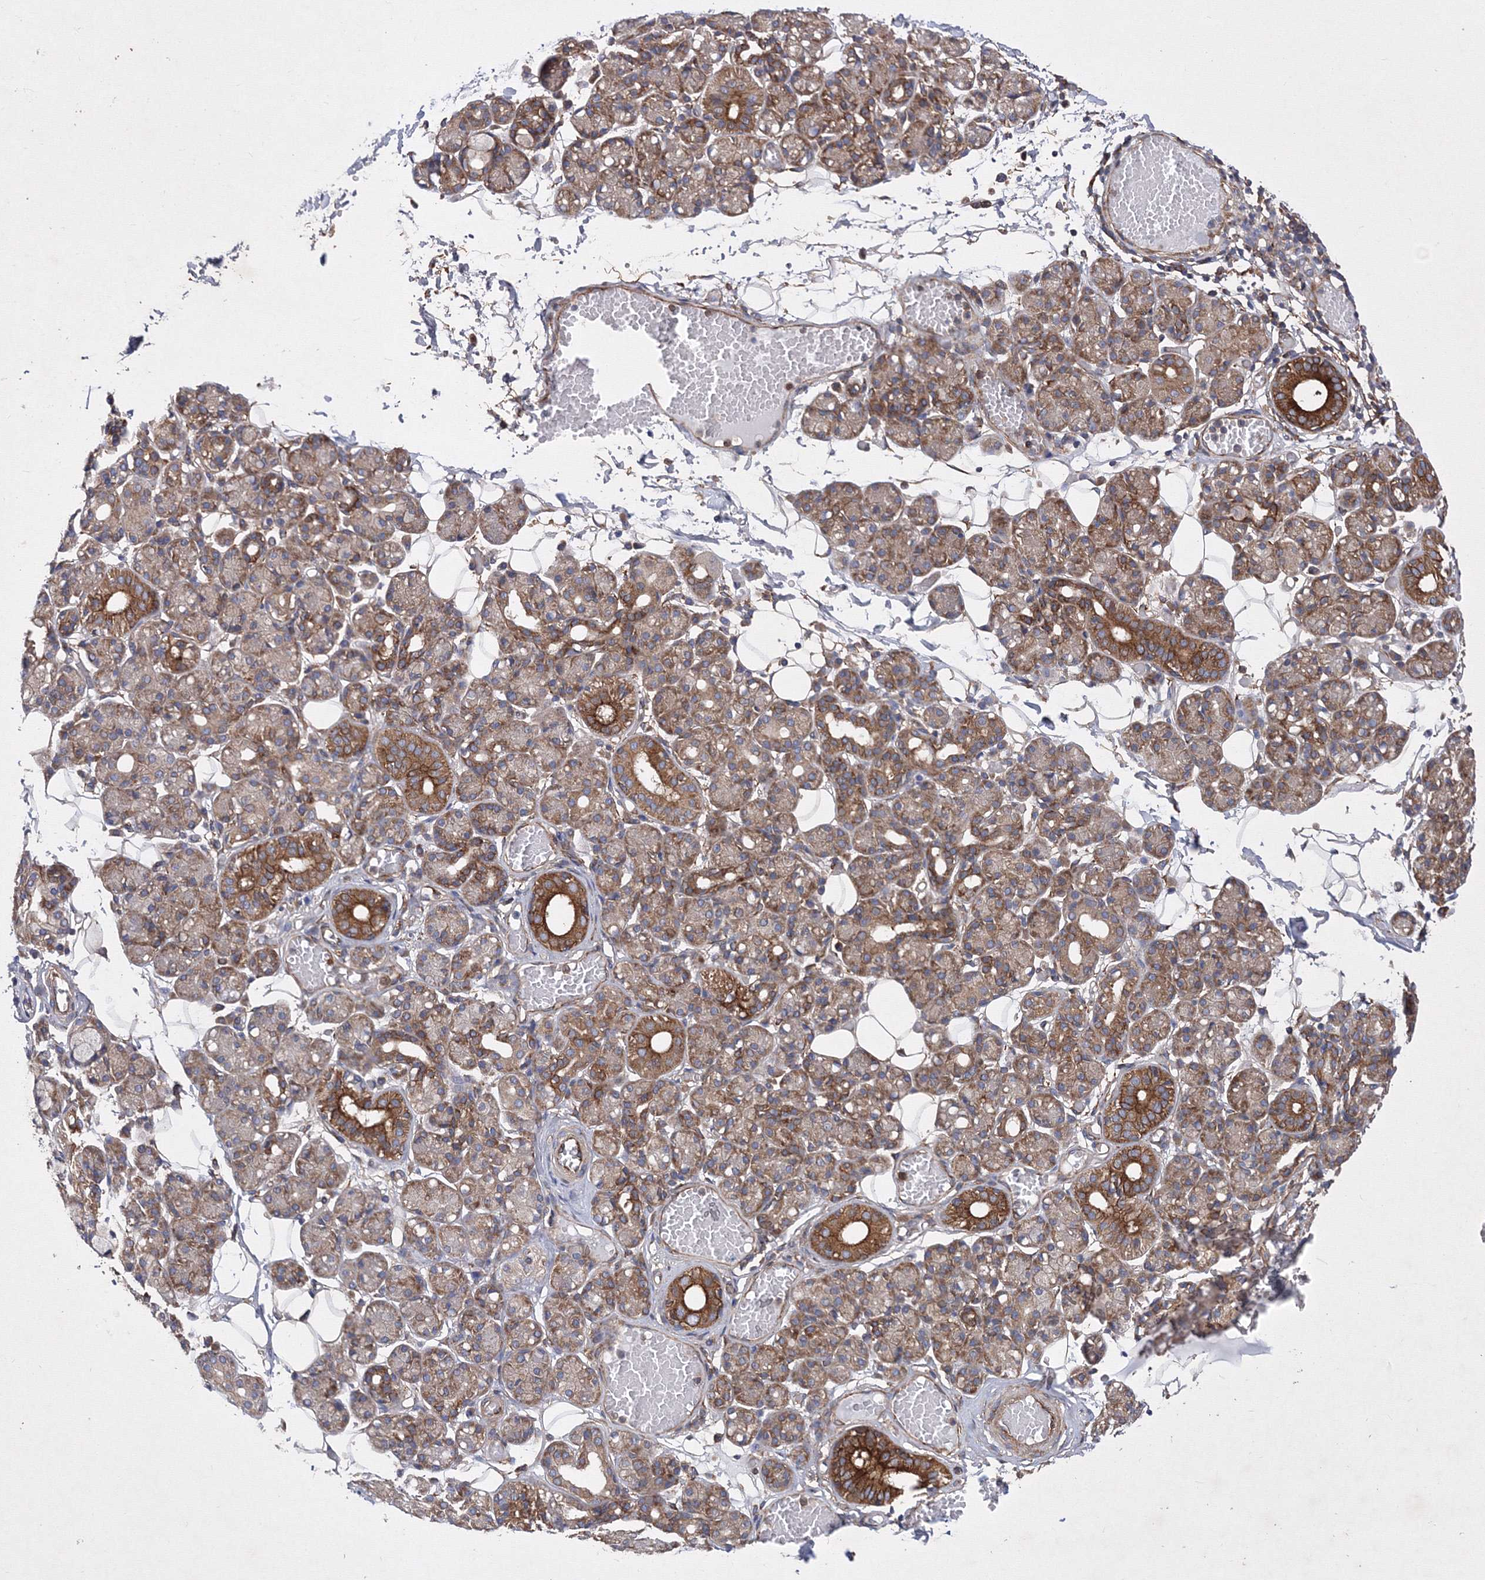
{"staining": {"intensity": "moderate", "quantity": "25%-75%", "location": "cytoplasmic/membranous"}, "tissue": "salivary gland", "cell_type": "Glandular cells", "image_type": "normal", "snomed": [{"axis": "morphology", "description": "Normal tissue, NOS"}, {"axis": "topography", "description": "Salivary gland"}], "caption": "A high-resolution image shows IHC staining of unremarkable salivary gland, which displays moderate cytoplasmic/membranous staining in approximately 25%-75% of glandular cells. (DAB (3,3'-diaminobenzidine) IHC with brightfield microscopy, high magnification).", "gene": "SNX18", "patient": {"sex": "male", "age": 63}}